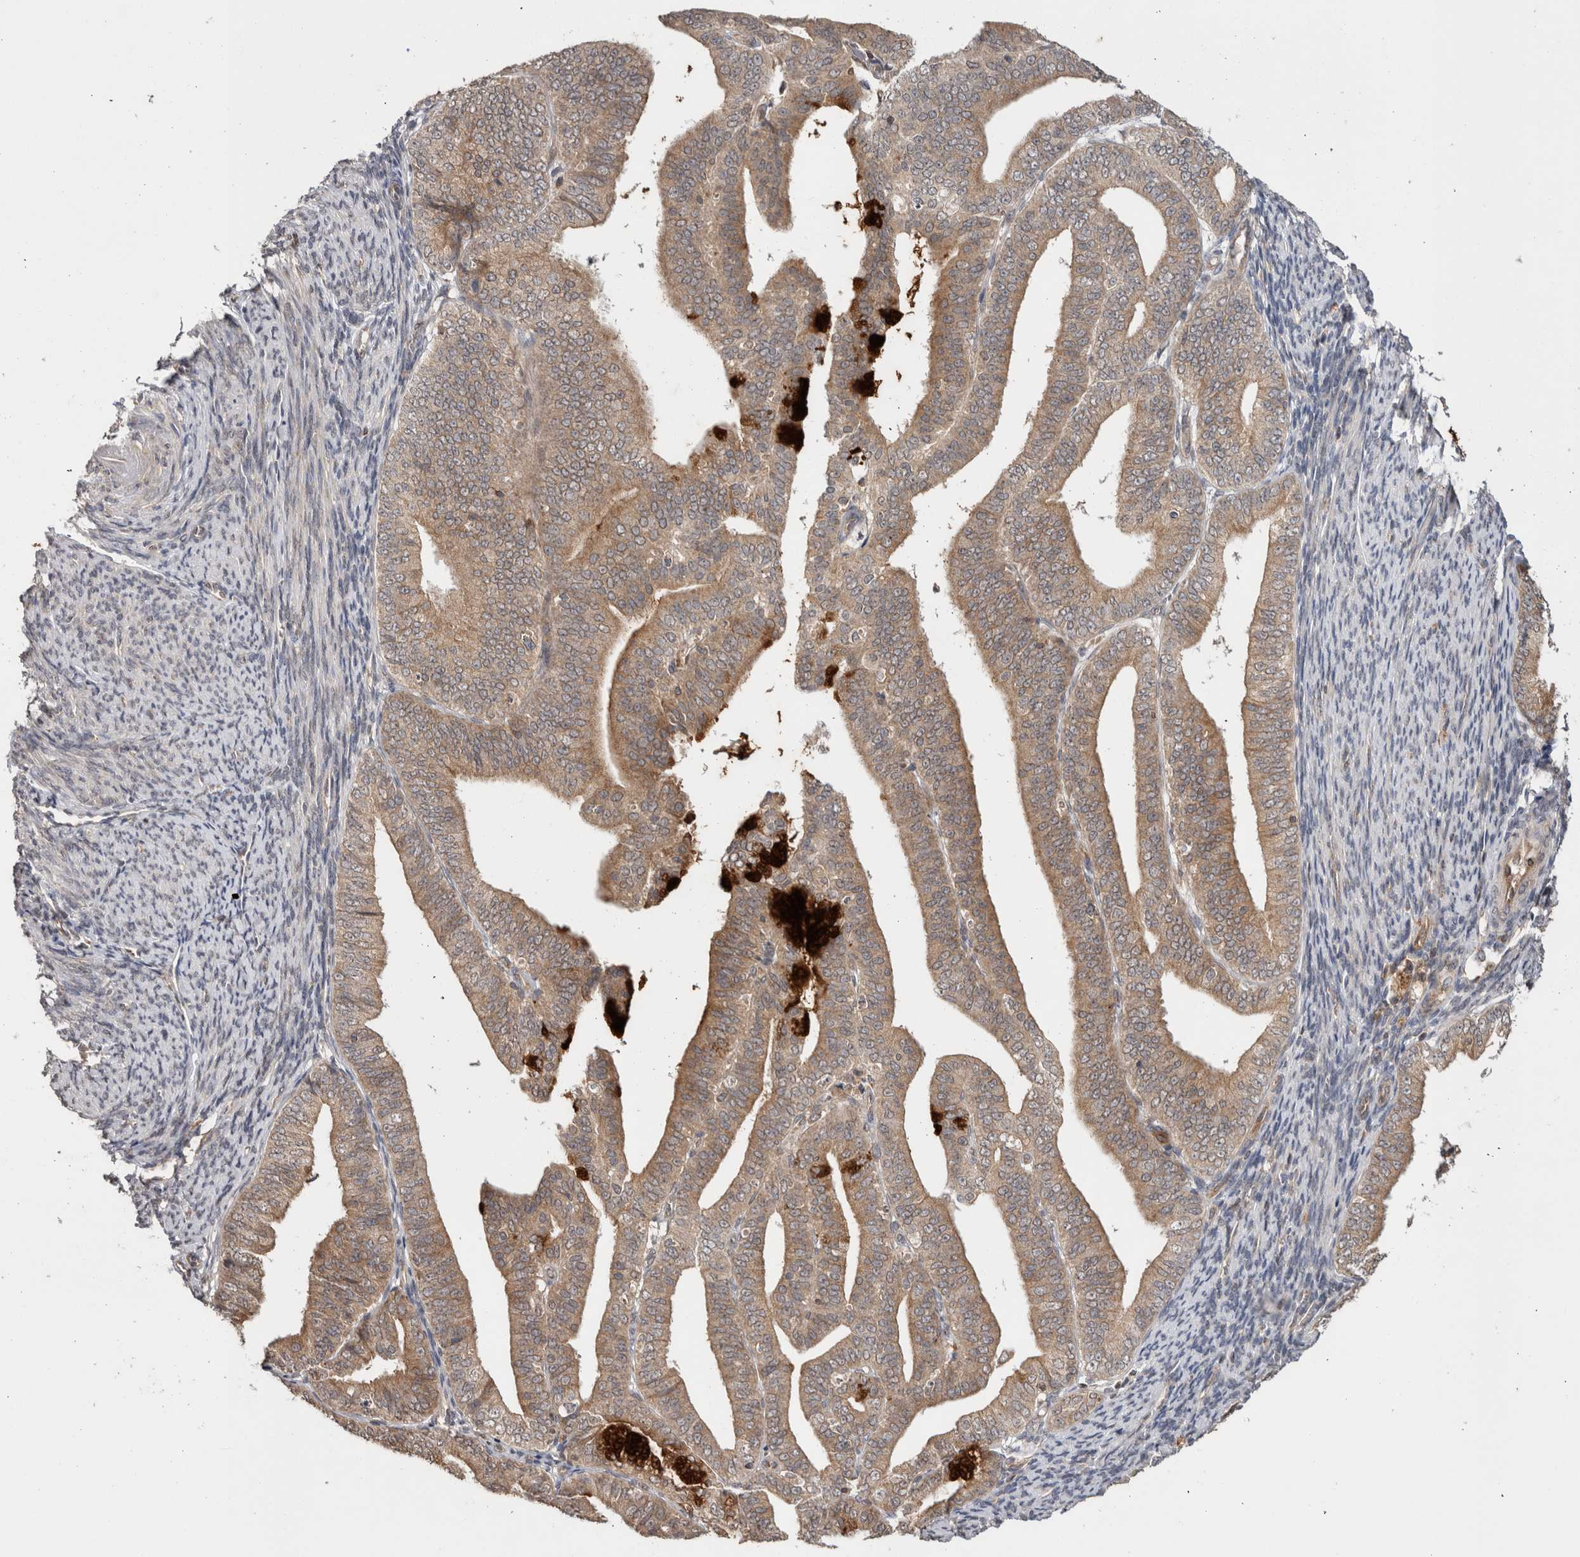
{"staining": {"intensity": "moderate", "quantity": ">75%", "location": "cytoplasmic/membranous"}, "tissue": "endometrial cancer", "cell_type": "Tumor cells", "image_type": "cancer", "snomed": [{"axis": "morphology", "description": "Adenocarcinoma, NOS"}, {"axis": "topography", "description": "Endometrium"}], "caption": "There is medium levels of moderate cytoplasmic/membranous expression in tumor cells of adenocarcinoma (endometrial), as demonstrated by immunohistochemical staining (brown color).", "gene": "HMOX2", "patient": {"sex": "female", "age": 63}}